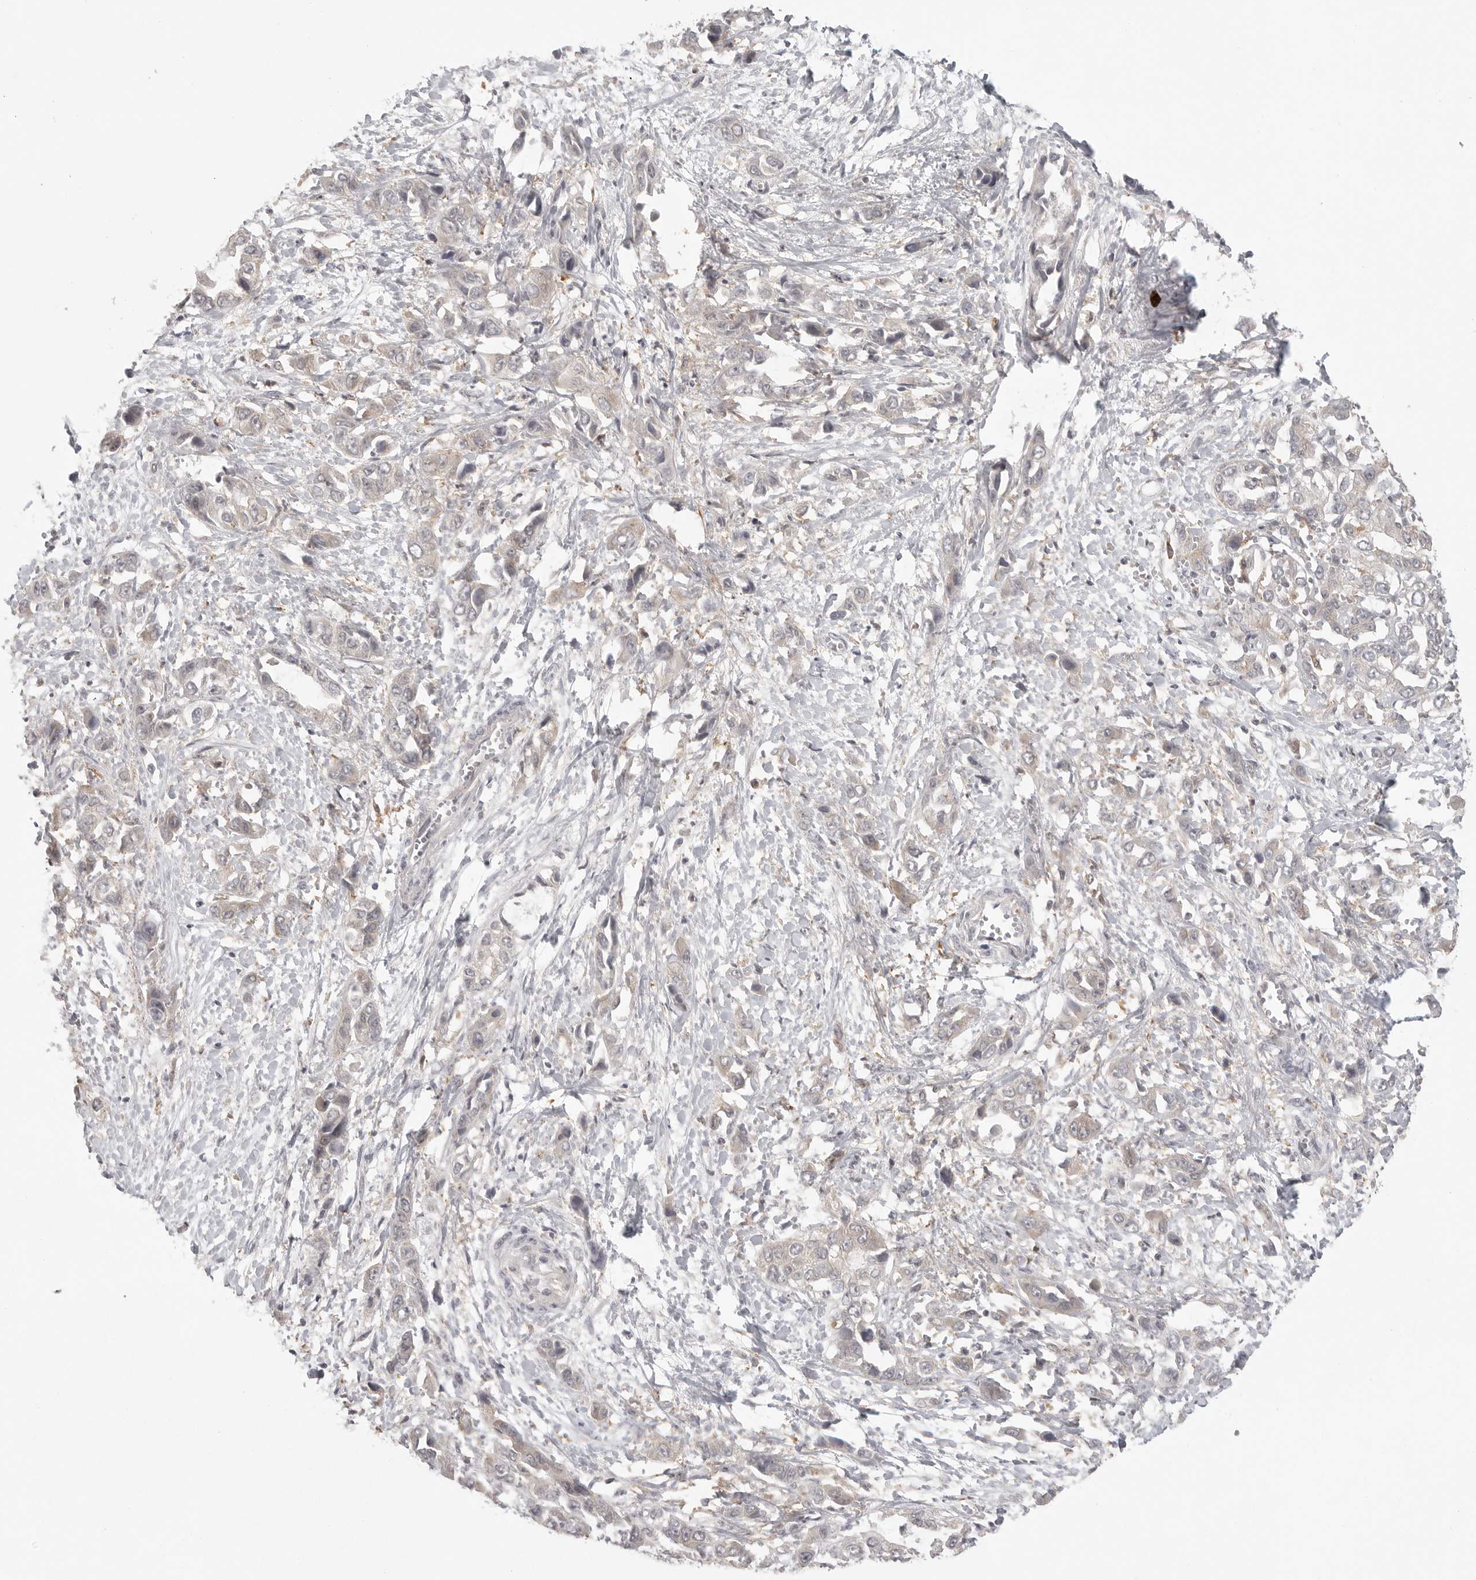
{"staining": {"intensity": "weak", "quantity": "<25%", "location": "cytoplasmic/membranous"}, "tissue": "liver cancer", "cell_type": "Tumor cells", "image_type": "cancer", "snomed": [{"axis": "morphology", "description": "Cholangiocarcinoma"}, {"axis": "topography", "description": "Liver"}], "caption": "The immunohistochemistry (IHC) micrograph has no significant expression in tumor cells of liver cancer tissue.", "gene": "DBNL", "patient": {"sex": "female", "age": 52}}